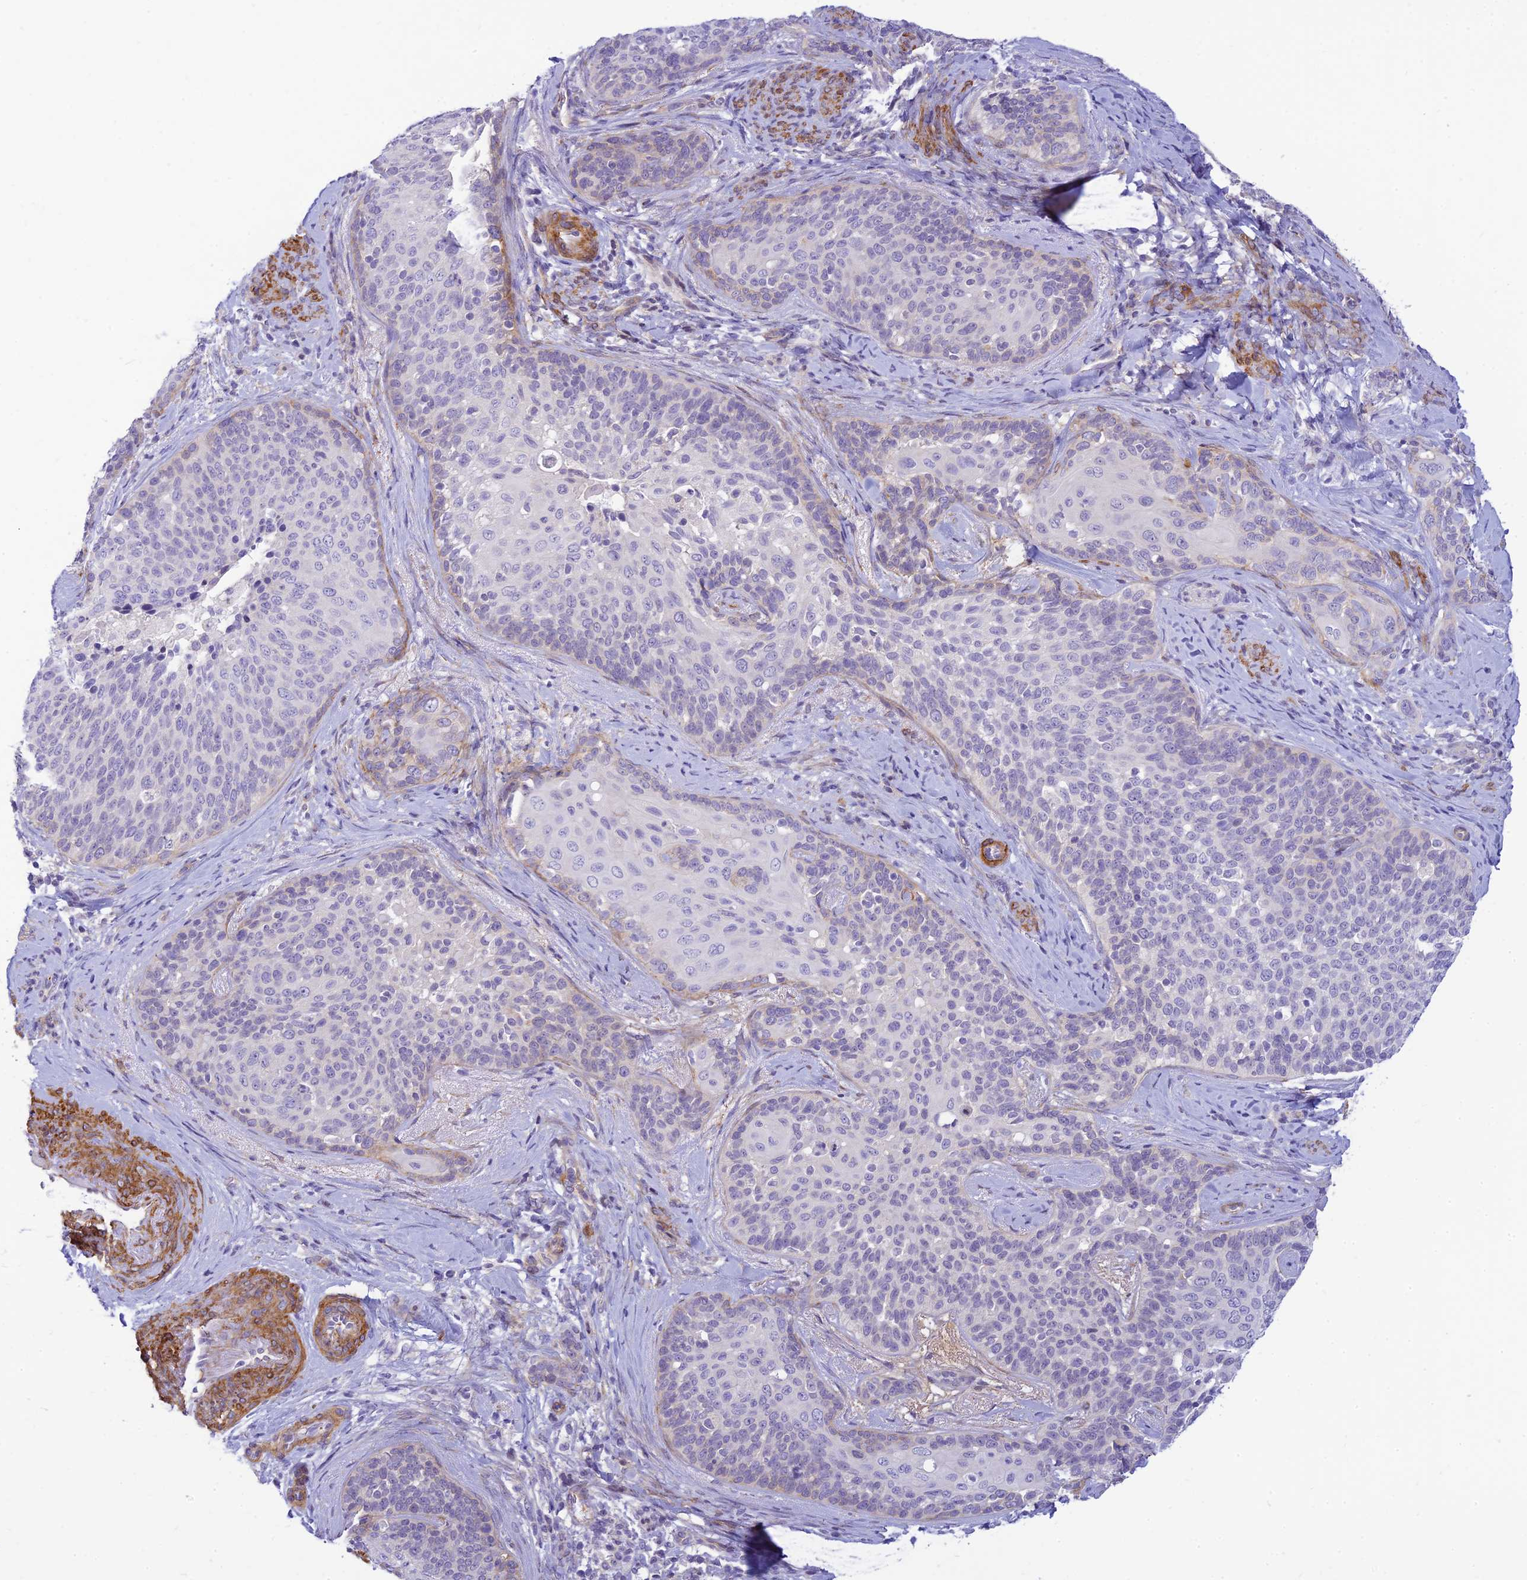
{"staining": {"intensity": "negative", "quantity": "none", "location": "none"}, "tissue": "cervical cancer", "cell_type": "Tumor cells", "image_type": "cancer", "snomed": [{"axis": "morphology", "description": "Squamous cell carcinoma, NOS"}, {"axis": "topography", "description": "Cervix"}], "caption": "Protein analysis of cervical squamous cell carcinoma reveals no significant expression in tumor cells.", "gene": "FBXW4", "patient": {"sex": "female", "age": 50}}